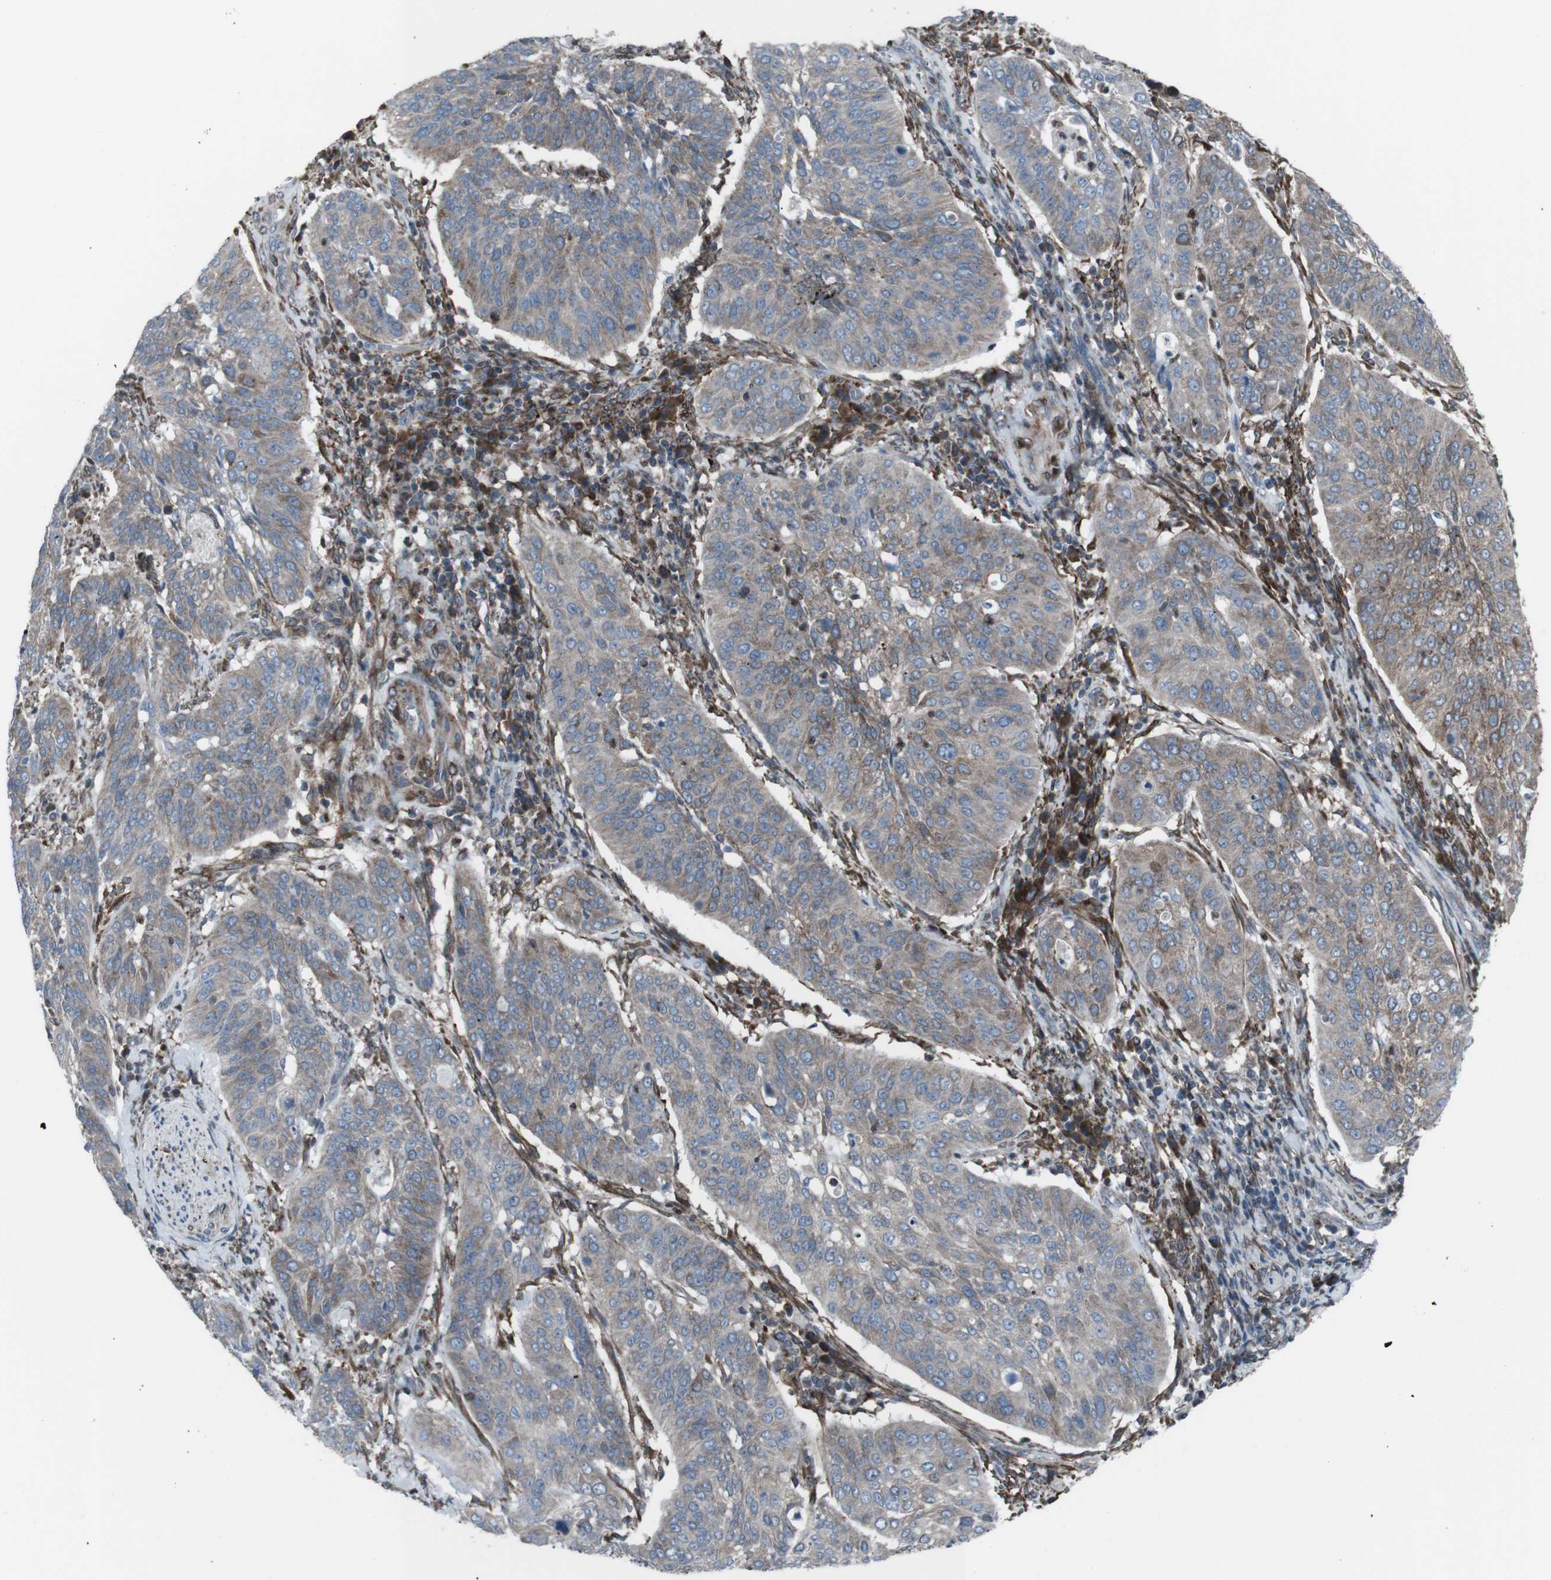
{"staining": {"intensity": "weak", "quantity": "25%-75%", "location": "cytoplasmic/membranous"}, "tissue": "cervical cancer", "cell_type": "Tumor cells", "image_type": "cancer", "snomed": [{"axis": "morphology", "description": "Normal tissue, NOS"}, {"axis": "morphology", "description": "Squamous cell carcinoma, NOS"}, {"axis": "topography", "description": "Cervix"}], "caption": "Protein expression analysis of human cervical squamous cell carcinoma reveals weak cytoplasmic/membranous positivity in about 25%-75% of tumor cells.", "gene": "LNPK", "patient": {"sex": "female", "age": 39}}